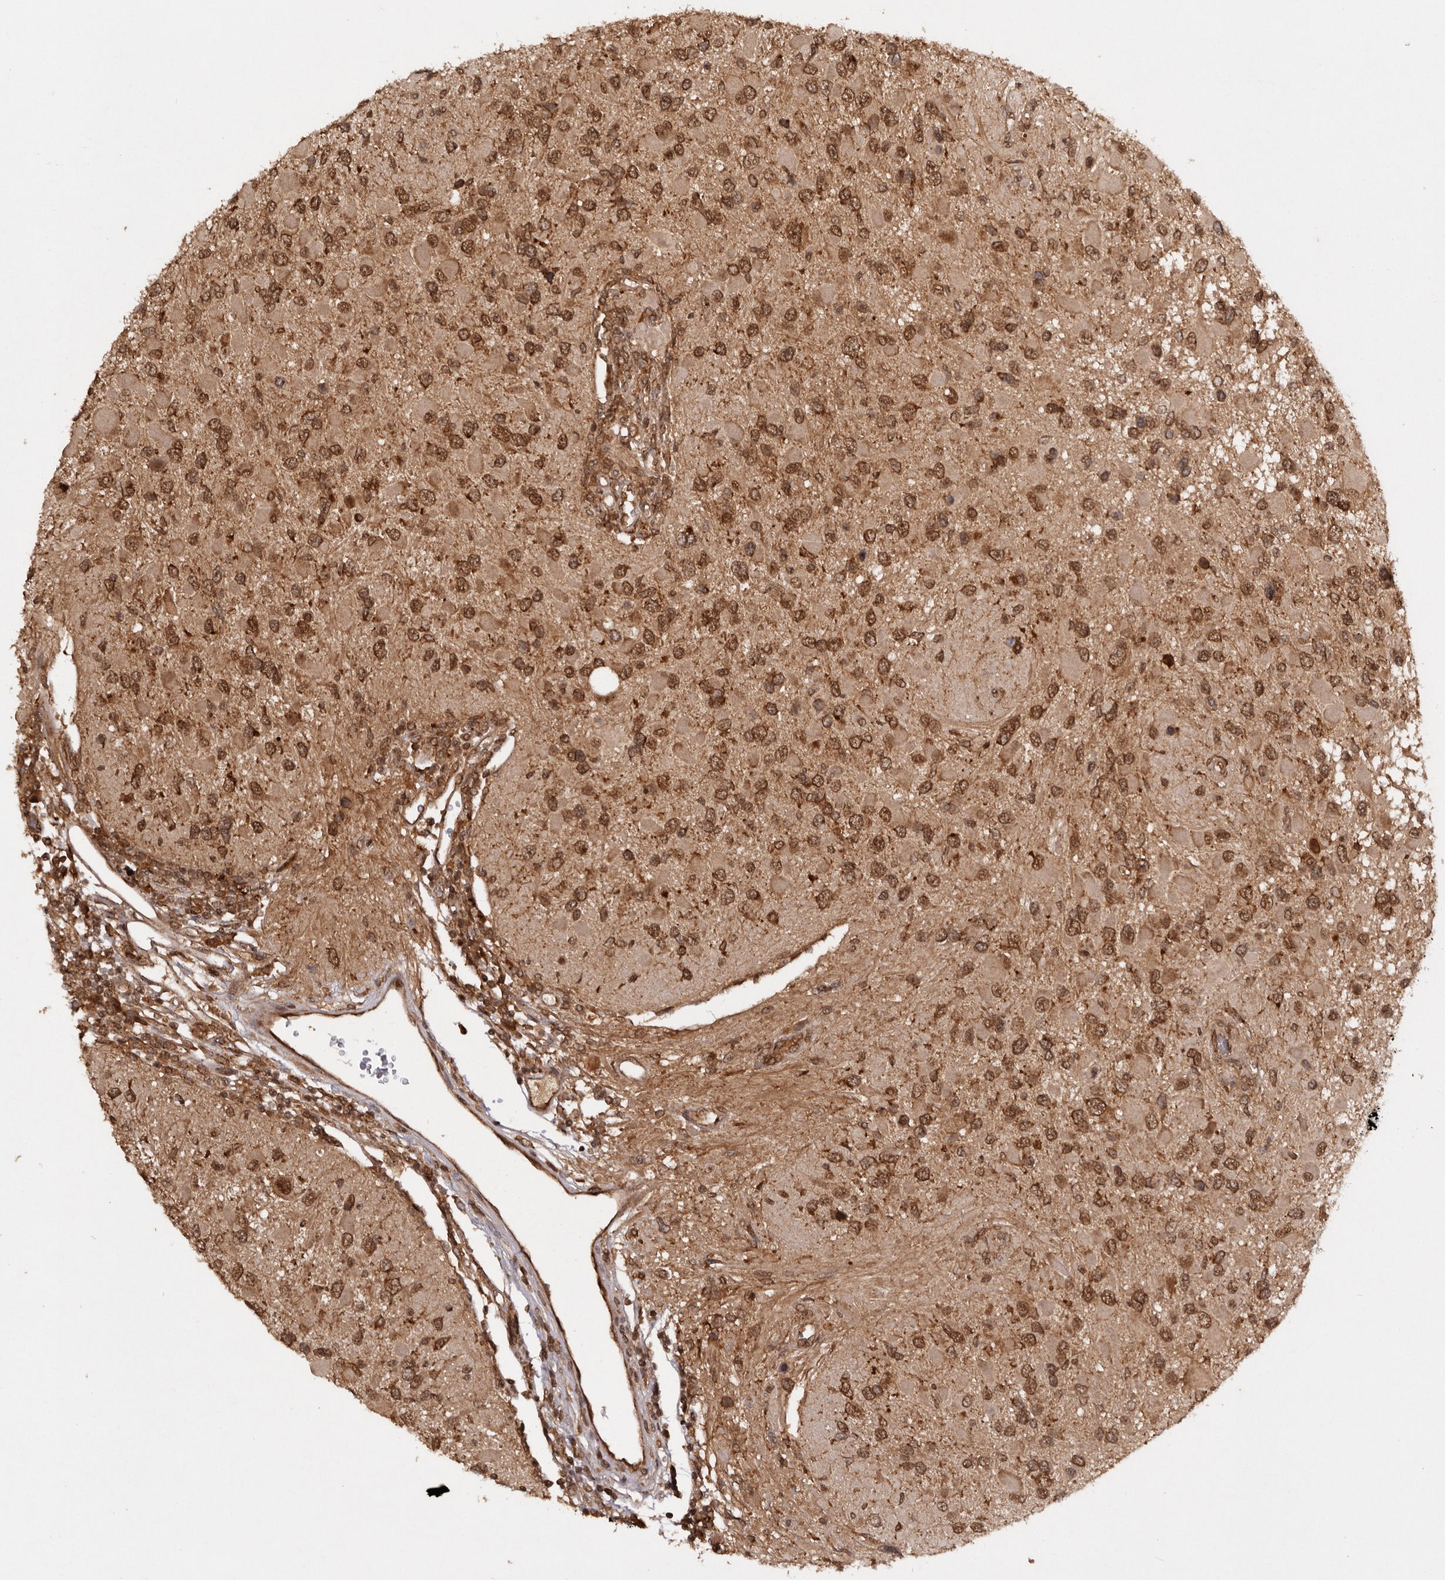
{"staining": {"intensity": "moderate", "quantity": ">75%", "location": "cytoplasmic/membranous,nuclear"}, "tissue": "glioma", "cell_type": "Tumor cells", "image_type": "cancer", "snomed": [{"axis": "morphology", "description": "Glioma, malignant, High grade"}, {"axis": "topography", "description": "Brain"}], "caption": "Glioma stained with a protein marker reveals moderate staining in tumor cells.", "gene": "TARS2", "patient": {"sex": "male", "age": 53}}